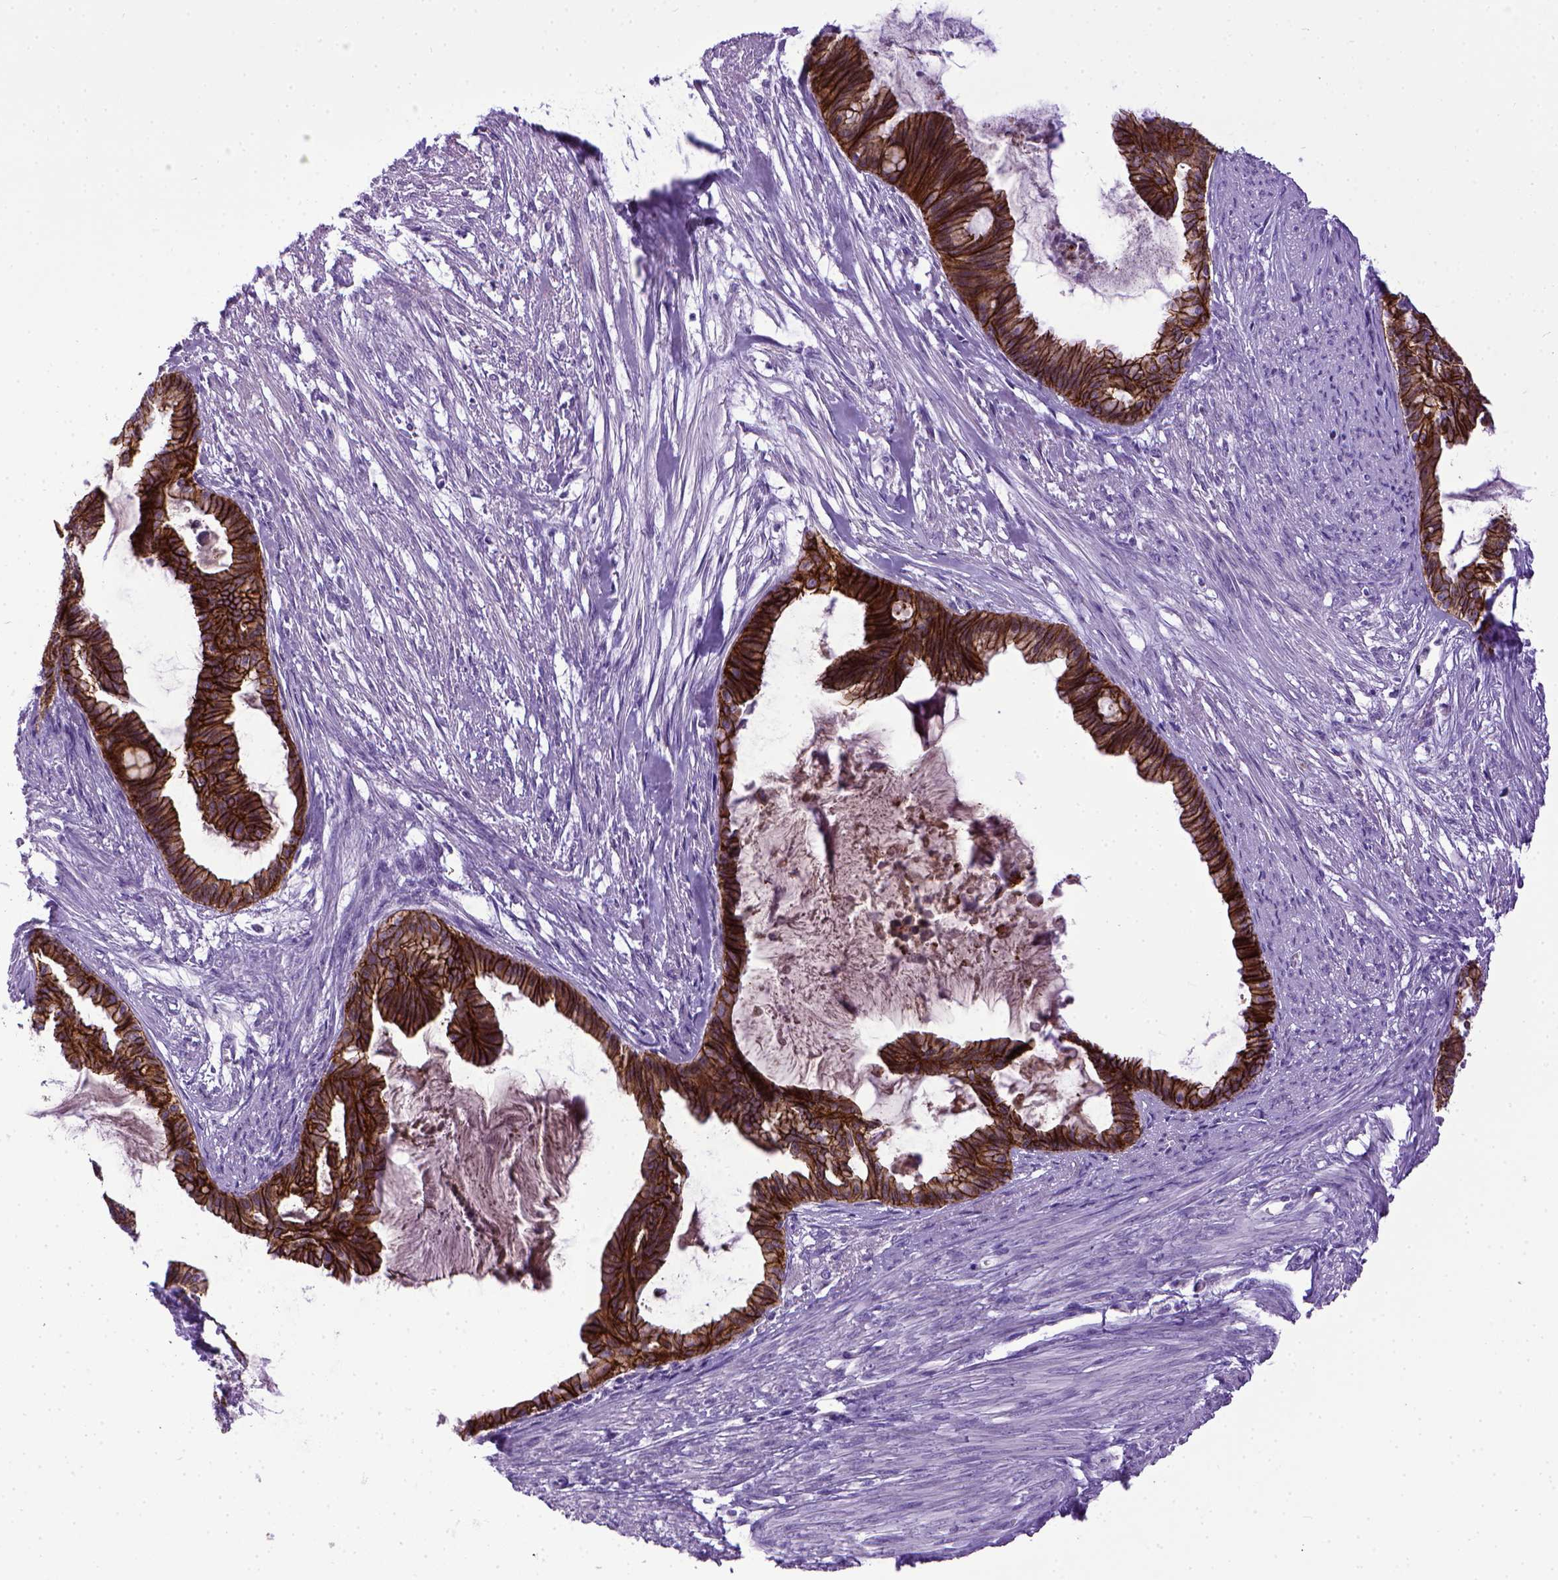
{"staining": {"intensity": "strong", "quantity": ">75%", "location": "cytoplasmic/membranous"}, "tissue": "endometrial cancer", "cell_type": "Tumor cells", "image_type": "cancer", "snomed": [{"axis": "morphology", "description": "Adenocarcinoma, NOS"}, {"axis": "topography", "description": "Endometrium"}], "caption": "Endometrial cancer (adenocarcinoma) tissue reveals strong cytoplasmic/membranous staining in approximately >75% of tumor cells, visualized by immunohistochemistry. (DAB (3,3'-diaminobenzidine) IHC with brightfield microscopy, high magnification).", "gene": "CDH1", "patient": {"sex": "female", "age": 86}}